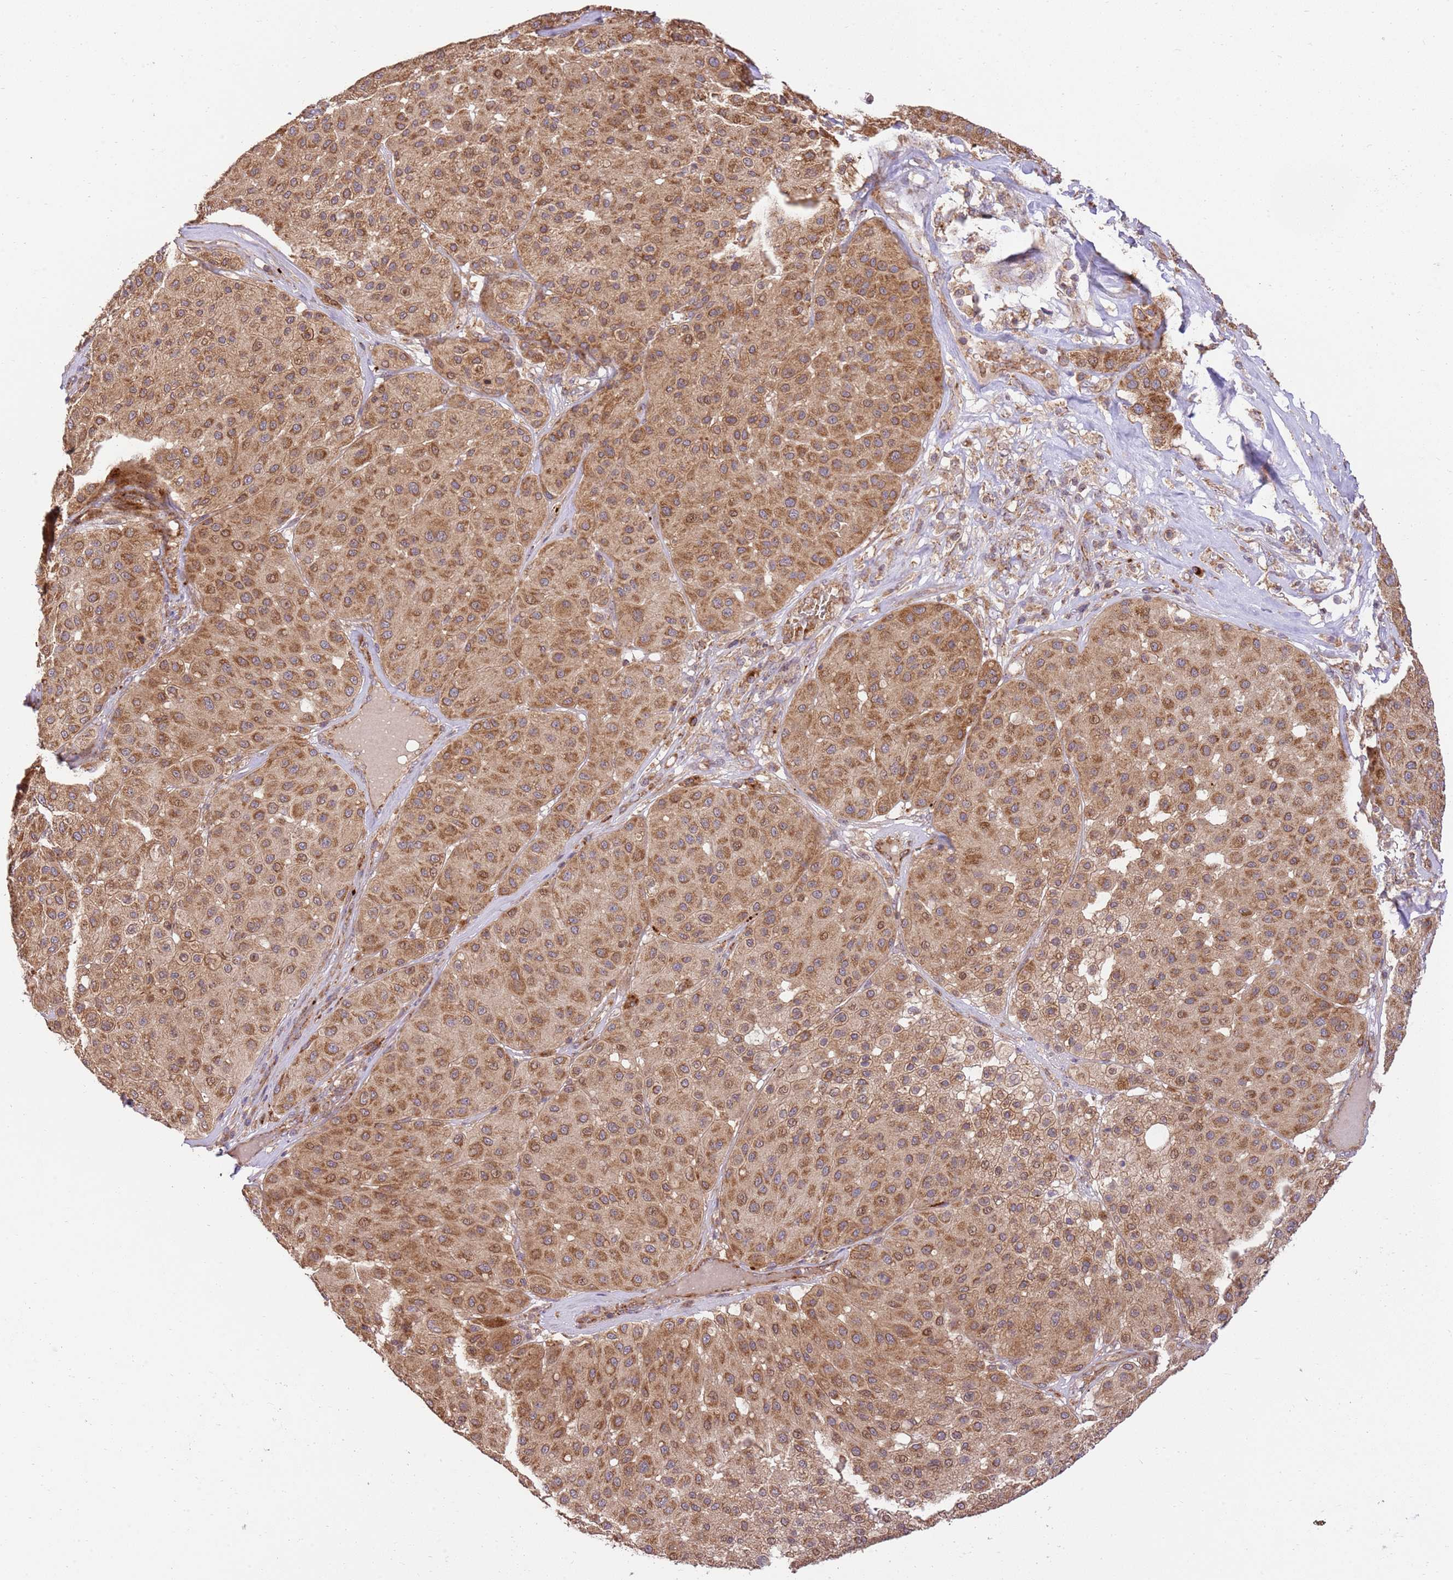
{"staining": {"intensity": "moderate", "quantity": ">75%", "location": "cytoplasmic/membranous"}, "tissue": "melanoma", "cell_type": "Tumor cells", "image_type": "cancer", "snomed": [{"axis": "morphology", "description": "Malignant melanoma, Metastatic site"}, {"axis": "topography", "description": "Smooth muscle"}], "caption": "A high-resolution image shows IHC staining of malignant melanoma (metastatic site), which reveals moderate cytoplasmic/membranous staining in approximately >75% of tumor cells.", "gene": "SPATA2L", "patient": {"sex": "male", "age": 41}}